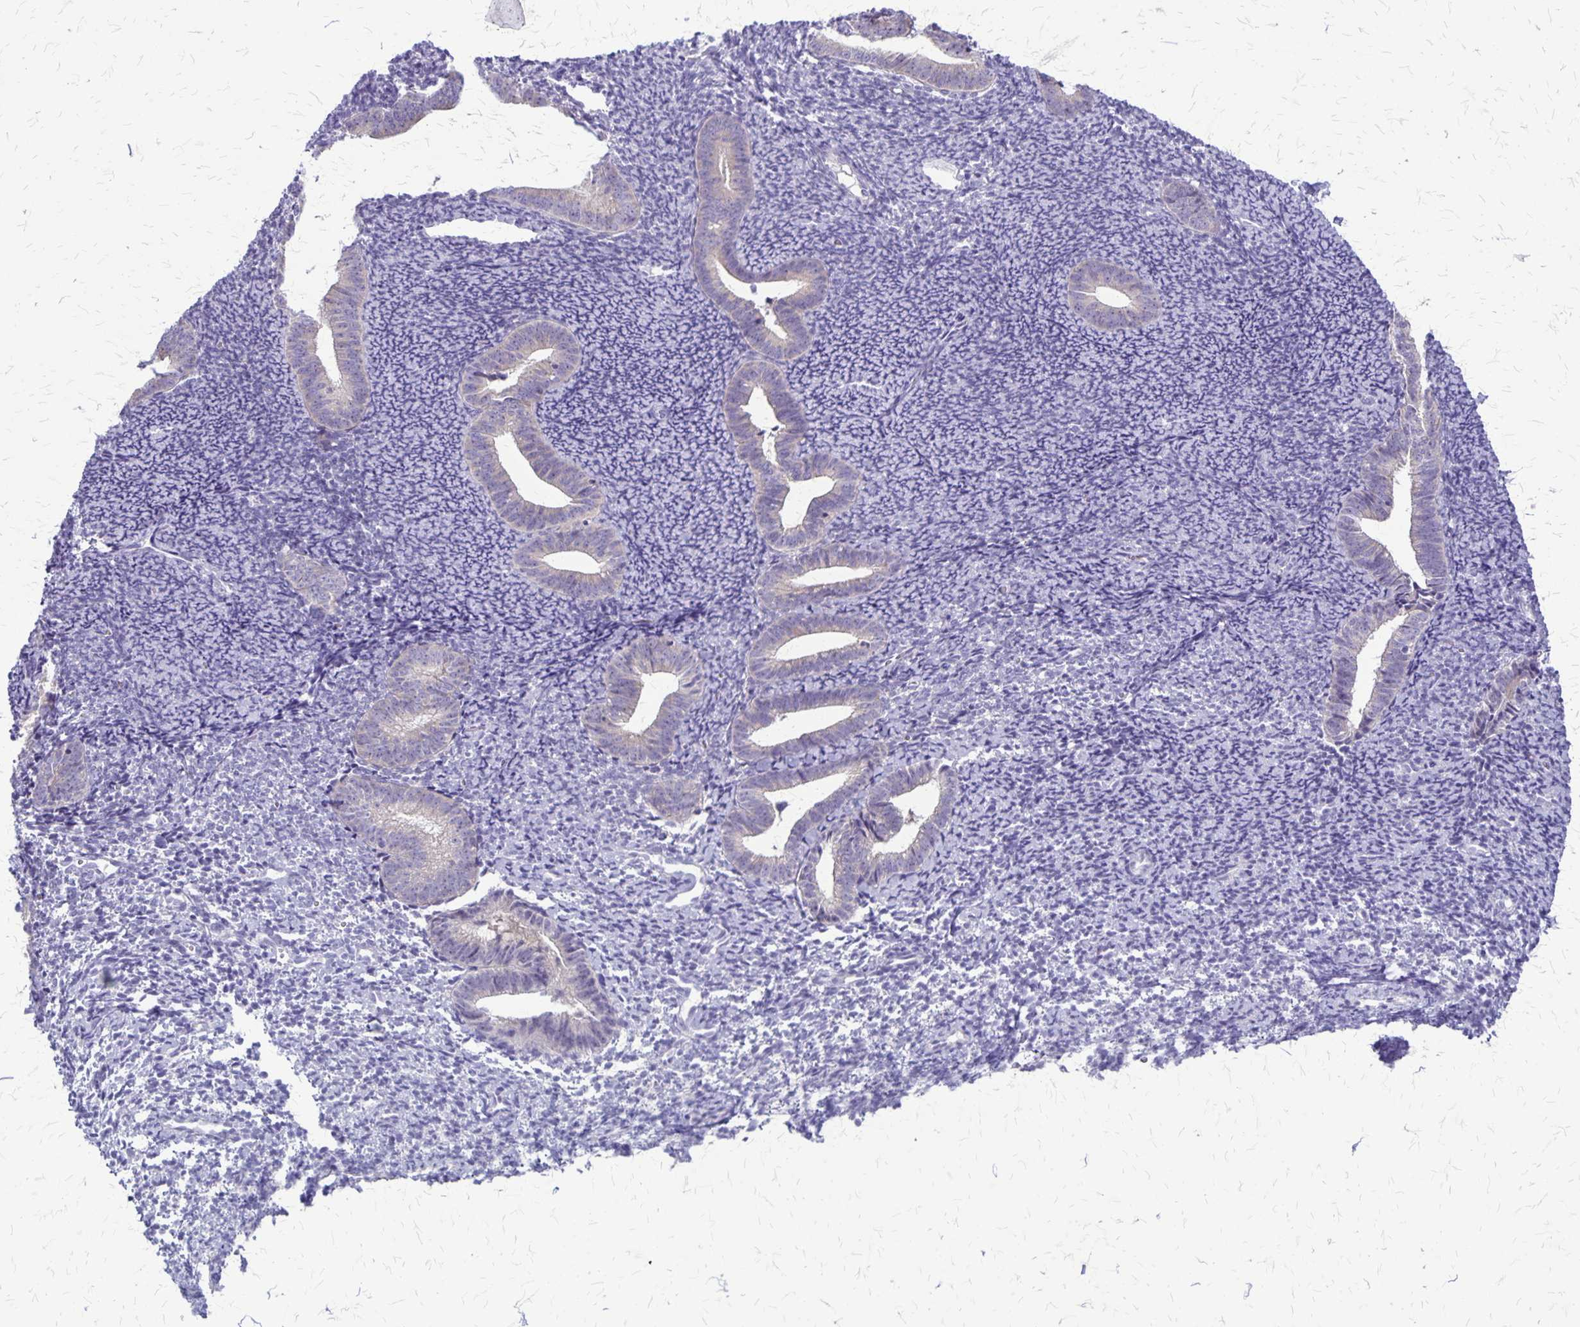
{"staining": {"intensity": "negative", "quantity": "none", "location": "none"}, "tissue": "endometrium", "cell_type": "Cells in endometrial stroma", "image_type": "normal", "snomed": [{"axis": "morphology", "description": "Normal tissue, NOS"}, {"axis": "topography", "description": "Endometrium"}], "caption": "This is an IHC photomicrograph of benign endometrium. There is no positivity in cells in endometrial stroma.", "gene": "PLXNB3", "patient": {"sex": "female", "age": 39}}